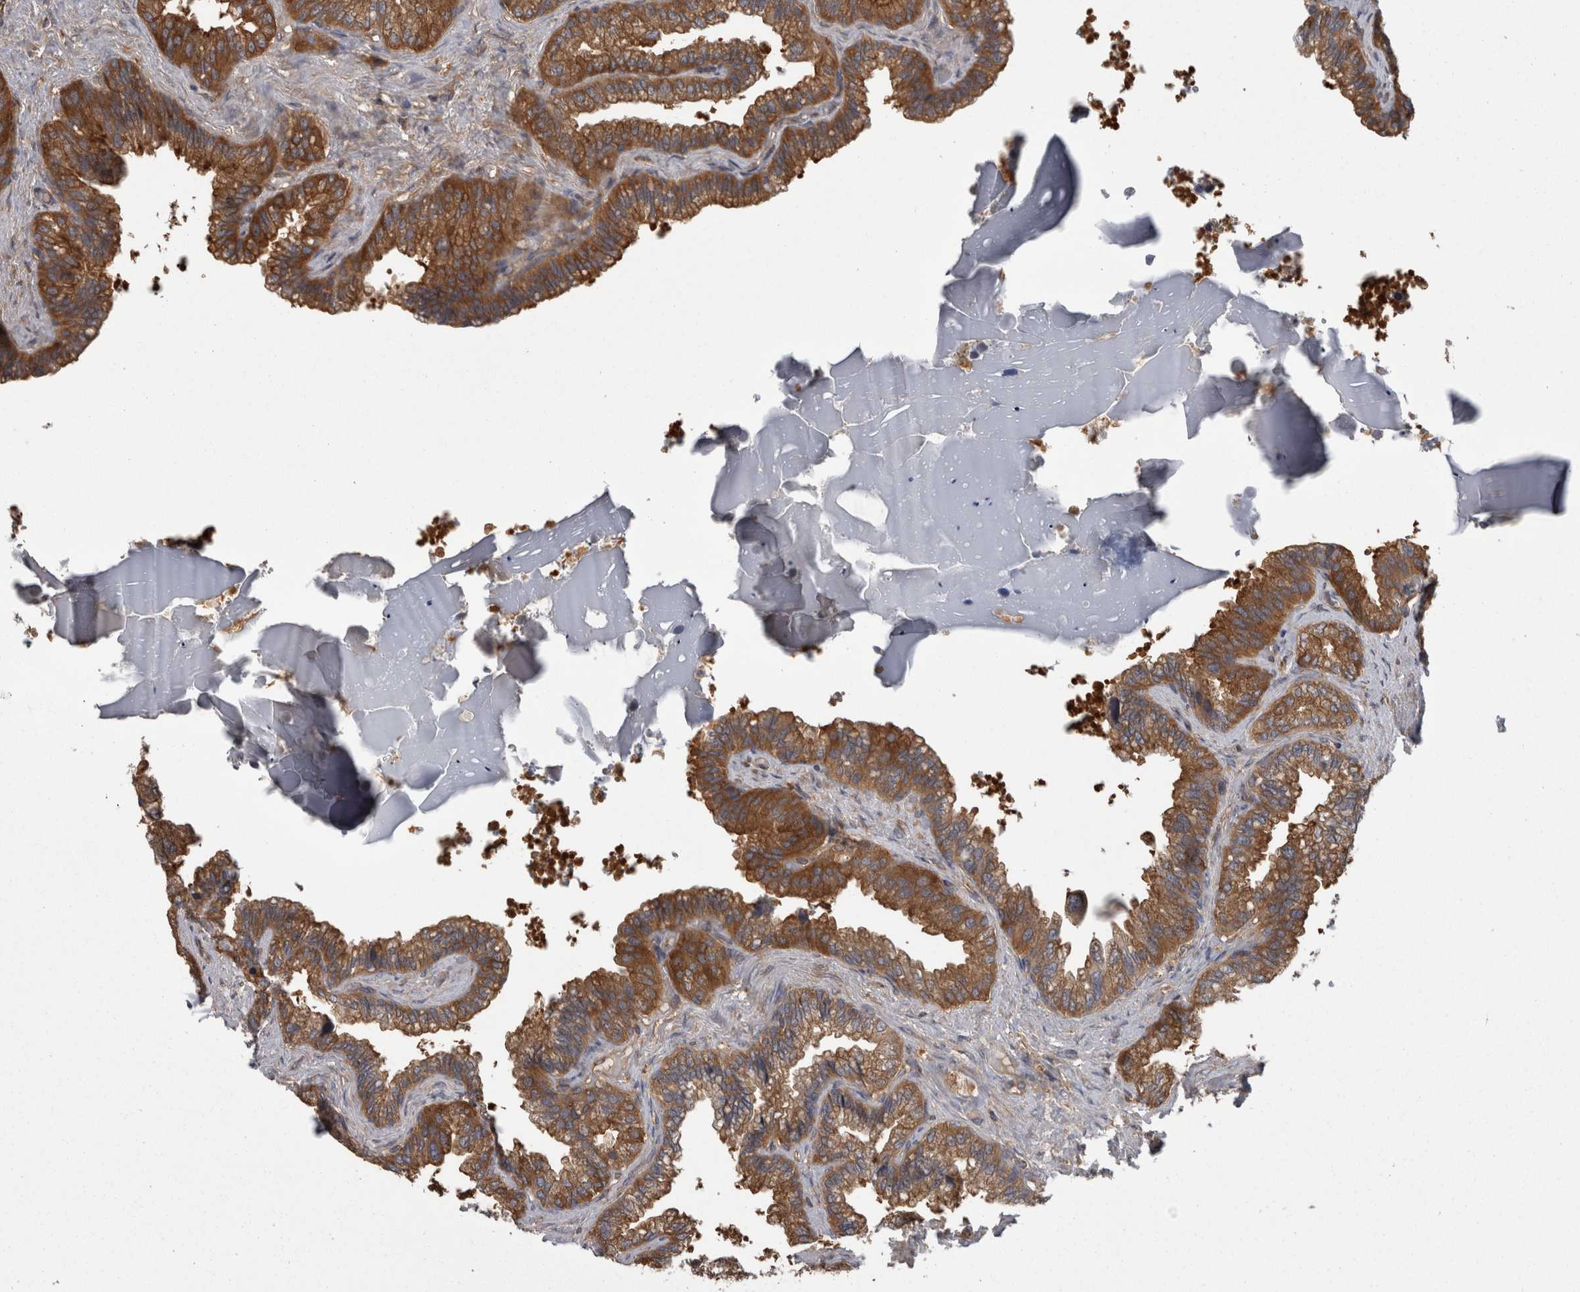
{"staining": {"intensity": "strong", "quantity": ">75%", "location": "cytoplasmic/membranous"}, "tissue": "seminal vesicle", "cell_type": "Glandular cells", "image_type": "normal", "snomed": [{"axis": "morphology", "description": "Normal tissue, NOS"}, {"axis": "topography", "description": "Seminal veicle"}], "caption": "IHC of benign seminal vesicle displays high levels of strong cytoplasmic/membranous positivity in about >75% of glandular cells.", "gene": "SMCR8", "patient": {"sex": "male", "age": 46}}